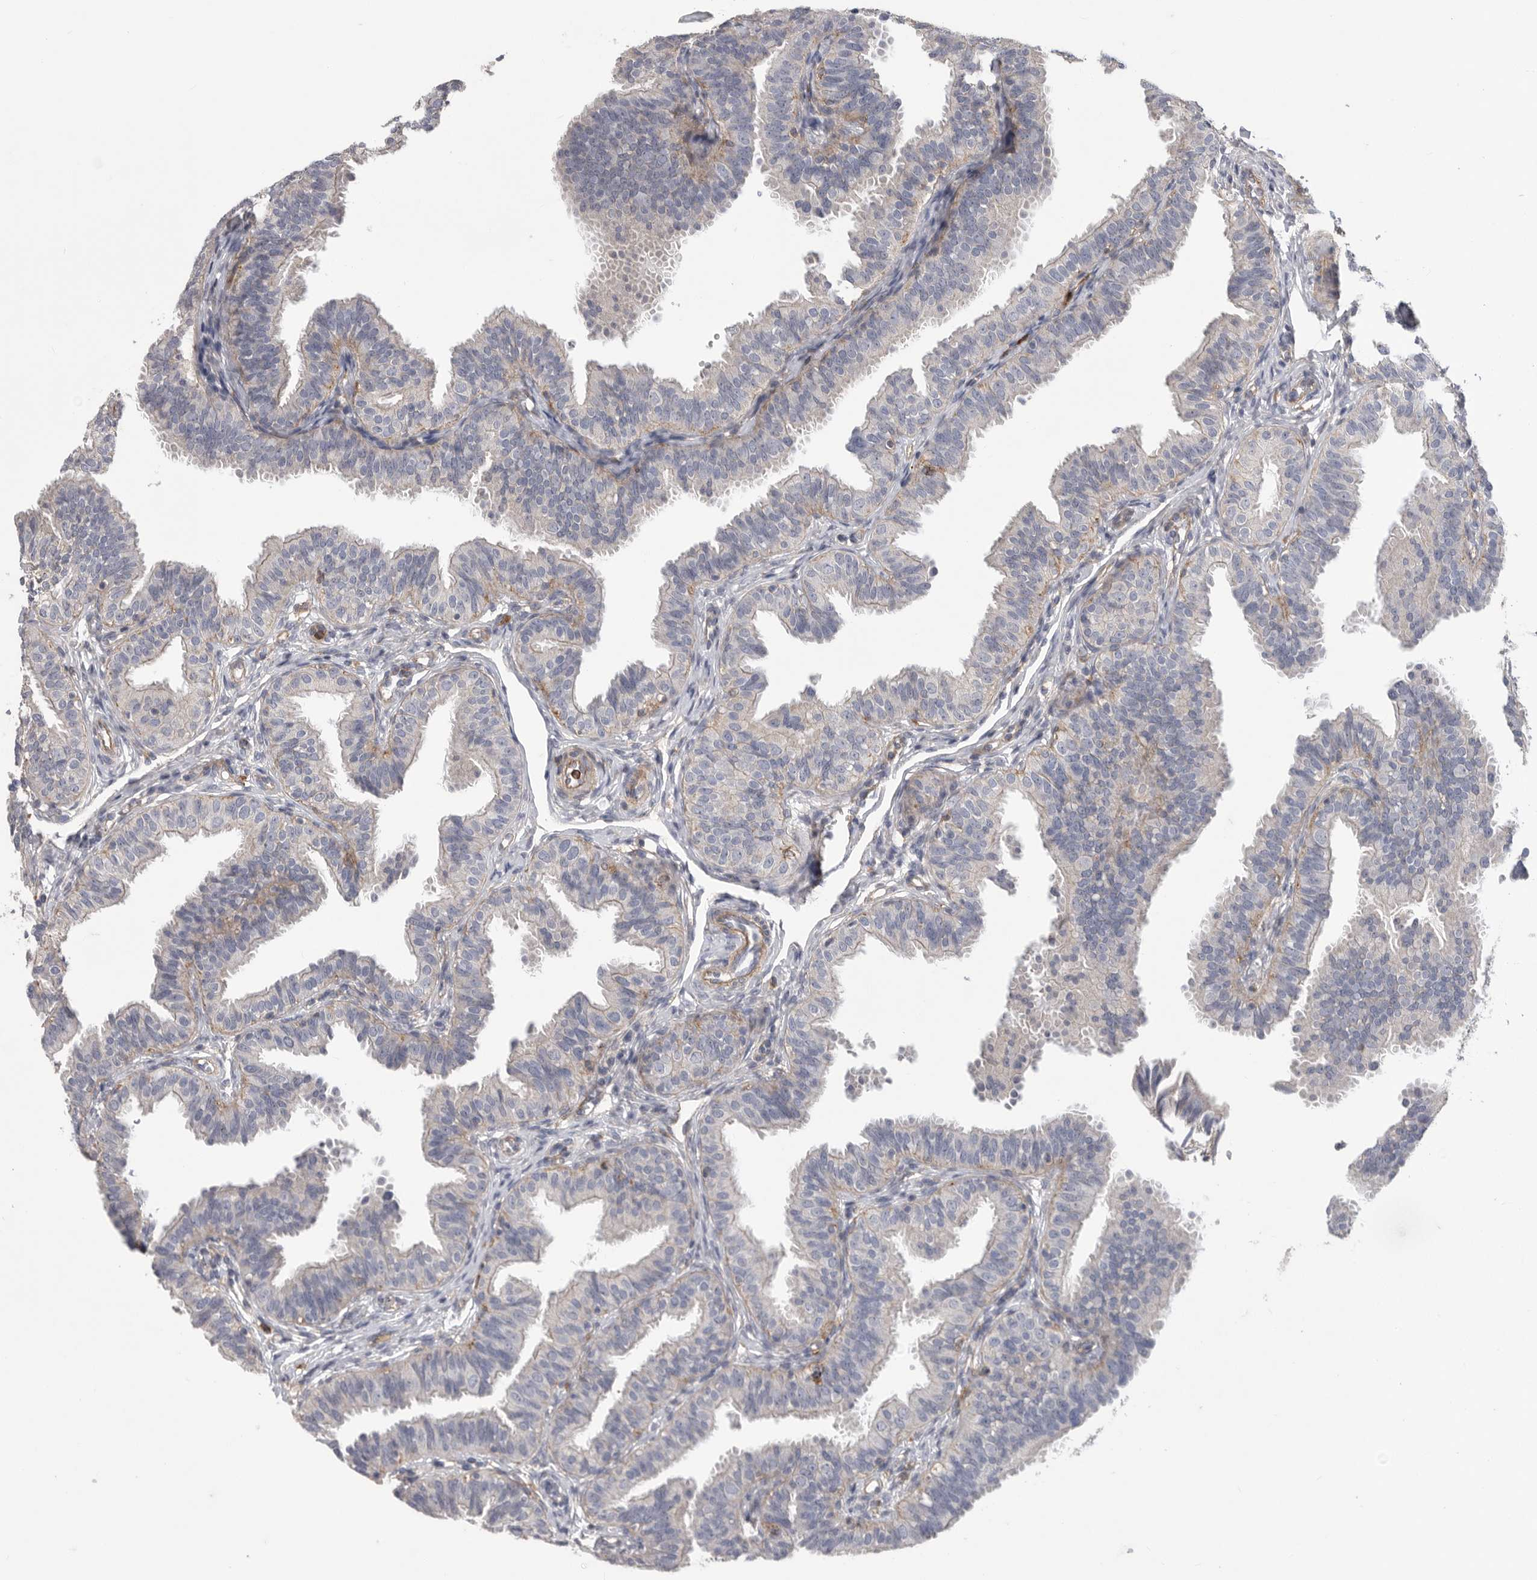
{"staining": {"intensity": "negative", "quantity": "none", "location": "none"}, "tissue": "fallopian tube", "cell_type": "Glandular cells", "image_type": "normal", "snomed": [{"axis": "morphology", "description": "Normal tissue, NOS"}, {"axis": "topography", "description": "Fallopian tube"}], "caption": "A micrograph of human fallopian tube is negative for staining in glandular cells.", "gene": "SIGLEC10", "patient": {"sex": "female", "age": 35}}